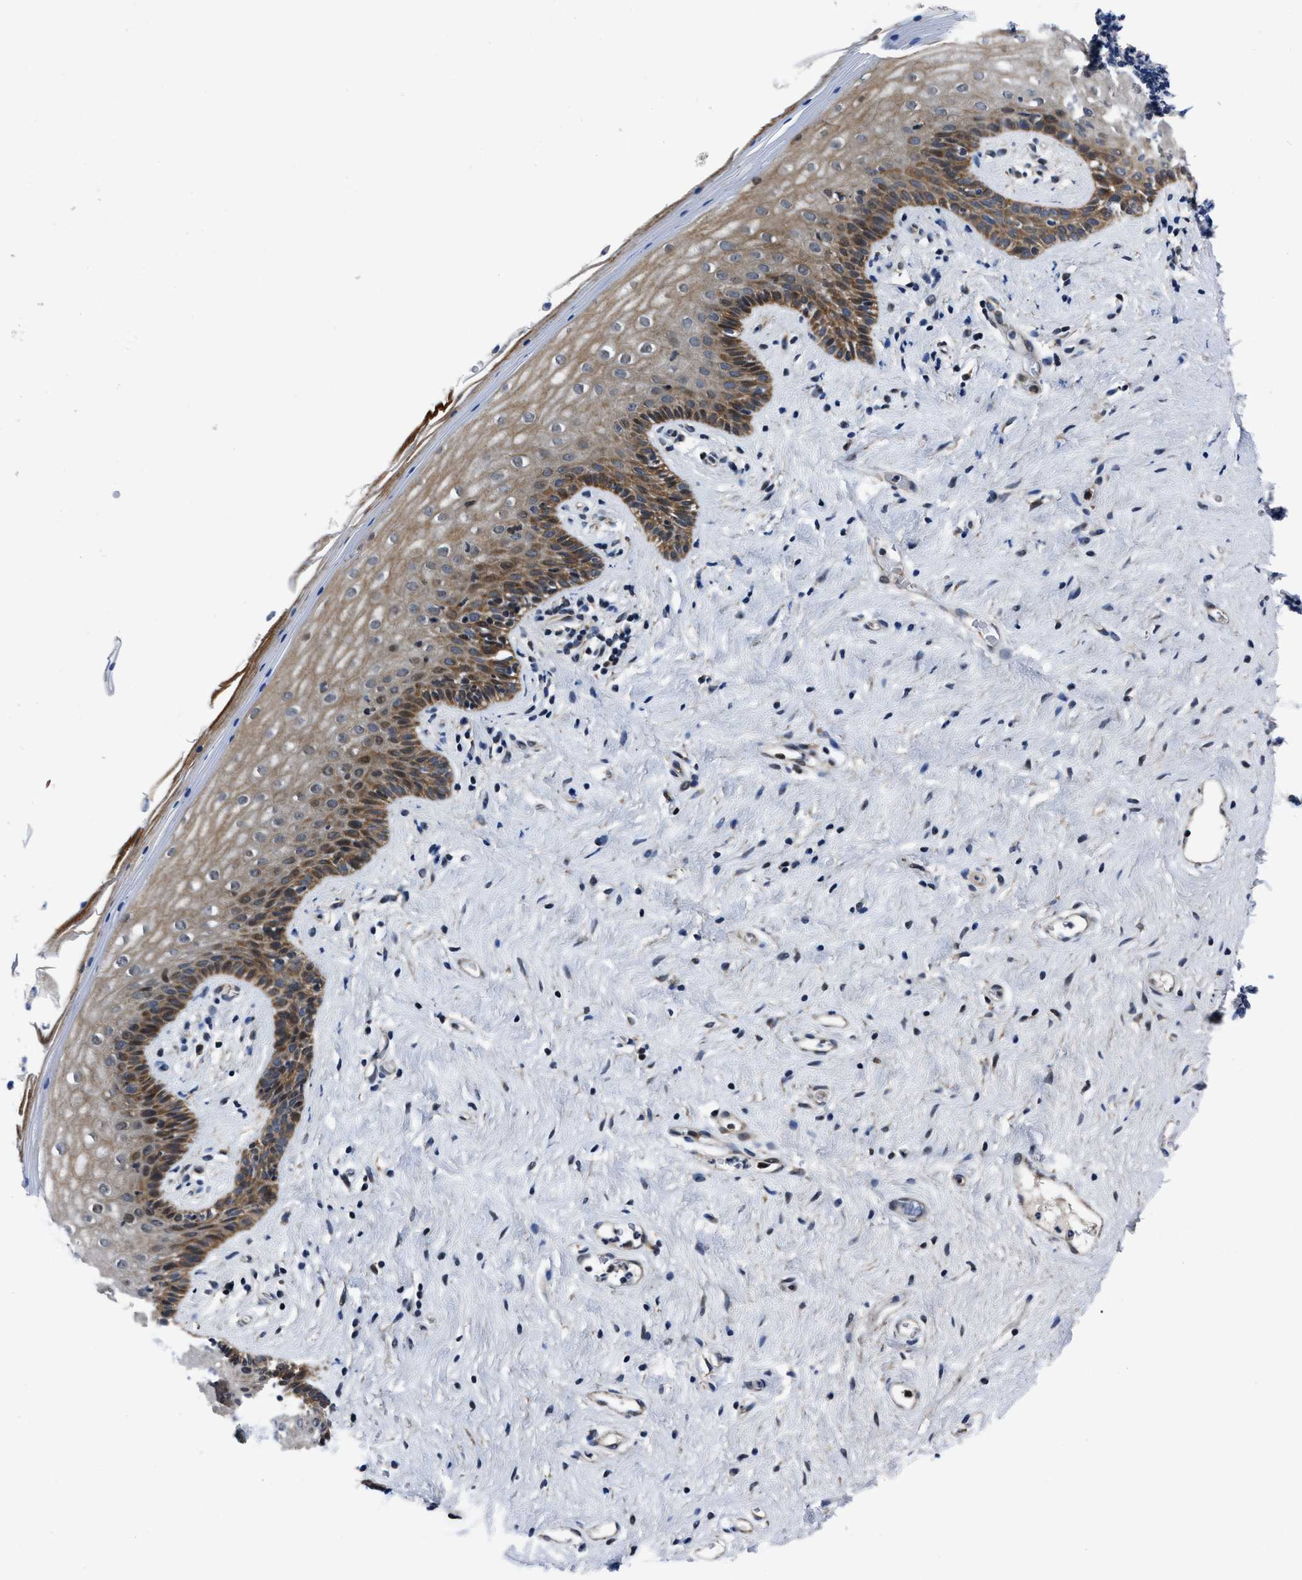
{"staining": {"intensity": "moderate", "quantity": ">75%", "location": "cytoplasmic/membranous"}, "tissue": "vagina", "cell_type": "Squamous epithelial cells", "image_type": "normal", "snomed": [{"axis": "morphology", "description": "Normal tissue, NOS"}, {"axis": "topography", "description": "Vagina"}], "caption": "High-magnification brightfield microscopy of unremarkable vagina stained with DAB (3,3'-diaminobenzidine) (brown) and counterstained with hematoxylin (blue). squamous epithelial cells exhibit moderate cytoplasmic/membranous expression is appreciated in approximately>75% of cells. (IHC, brightfield microscopy, high magnification).", "gene": "PPWD1", "patient": {"sex": "female", "age": 44}}